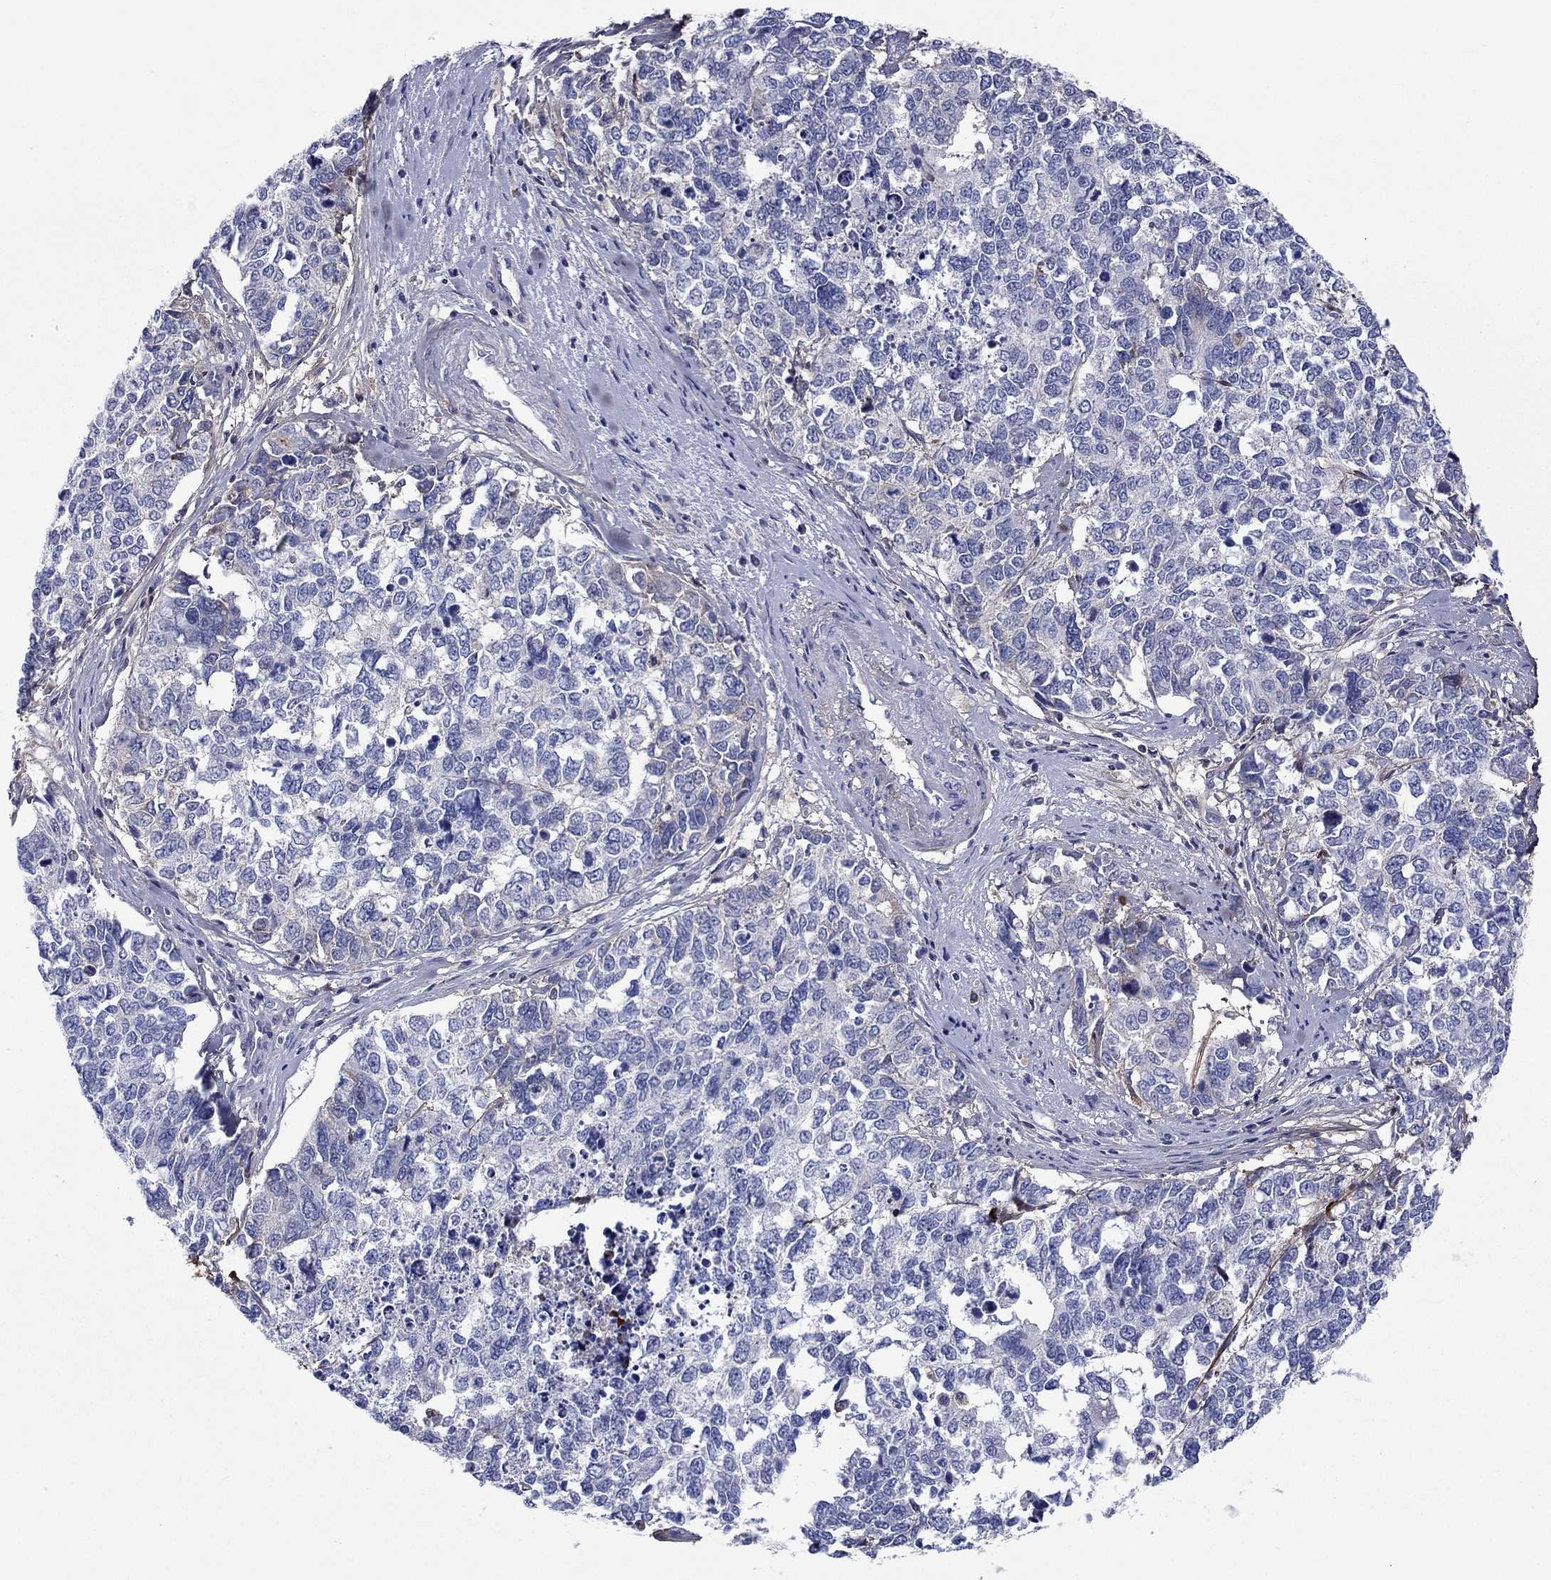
{"staining": {"intensity": "negative", "quantity": "none", "location": "none"}, "tissue": "cervical cancer", "cell_type": "Tumor cells", "image_type": "cancer", "snomed": [{"axis": "morphology", "description": "Squamous cell carcinoma, NOS"}, {"axis": "topography", "description": "Cervix"}], "caption": "Micrograph shows no significant protein positivity in tumor cells of cervical cancer (squamous cell carcinoma).", "gene": "TGFBI", "patient": {"sex": "female", "age": 63}}